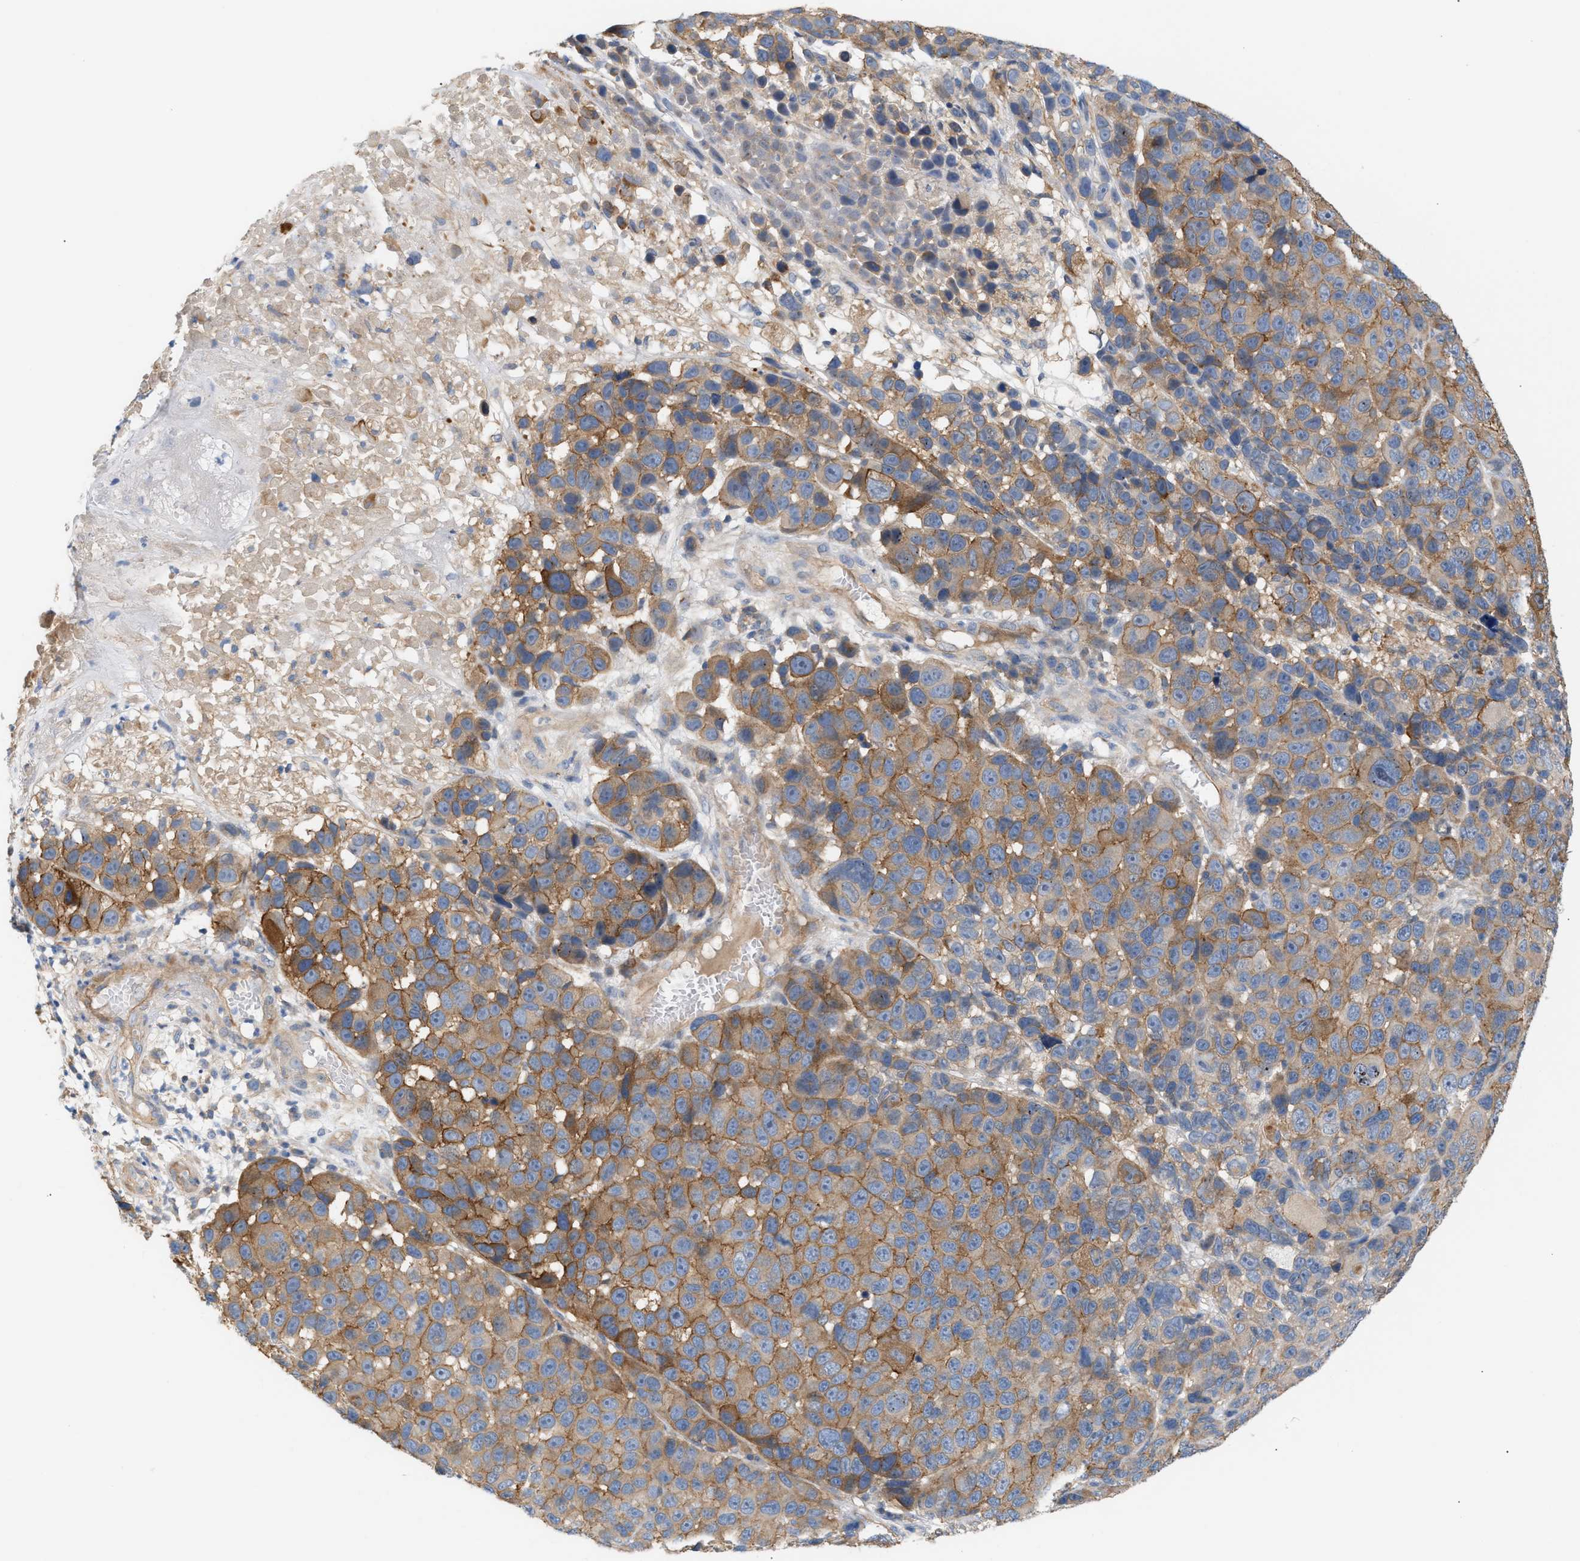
{"staining": {"intensity": "moderate", "quantity": ">75%", "location": "cytoplasmic/membranous"}, "tissue": "melanoma", "cell_type": "Tumor cells", "image_type": "cancer", "snomed": [{"axis": "morphology", "description": "Malignant melanoma, NOS"}, {"axis": "topography", "description": "Skin"}], "caption": "IHC (DAB) staining of human melanoma demonstrates moderate cytoplasmic/membranous protein staining in approximately >75% of tumor cells. (DAB = brown stain, brightfield microscopy at high magnification).", "gene": "LRCH1", "patient": {"sex": "male", "age": 53}}